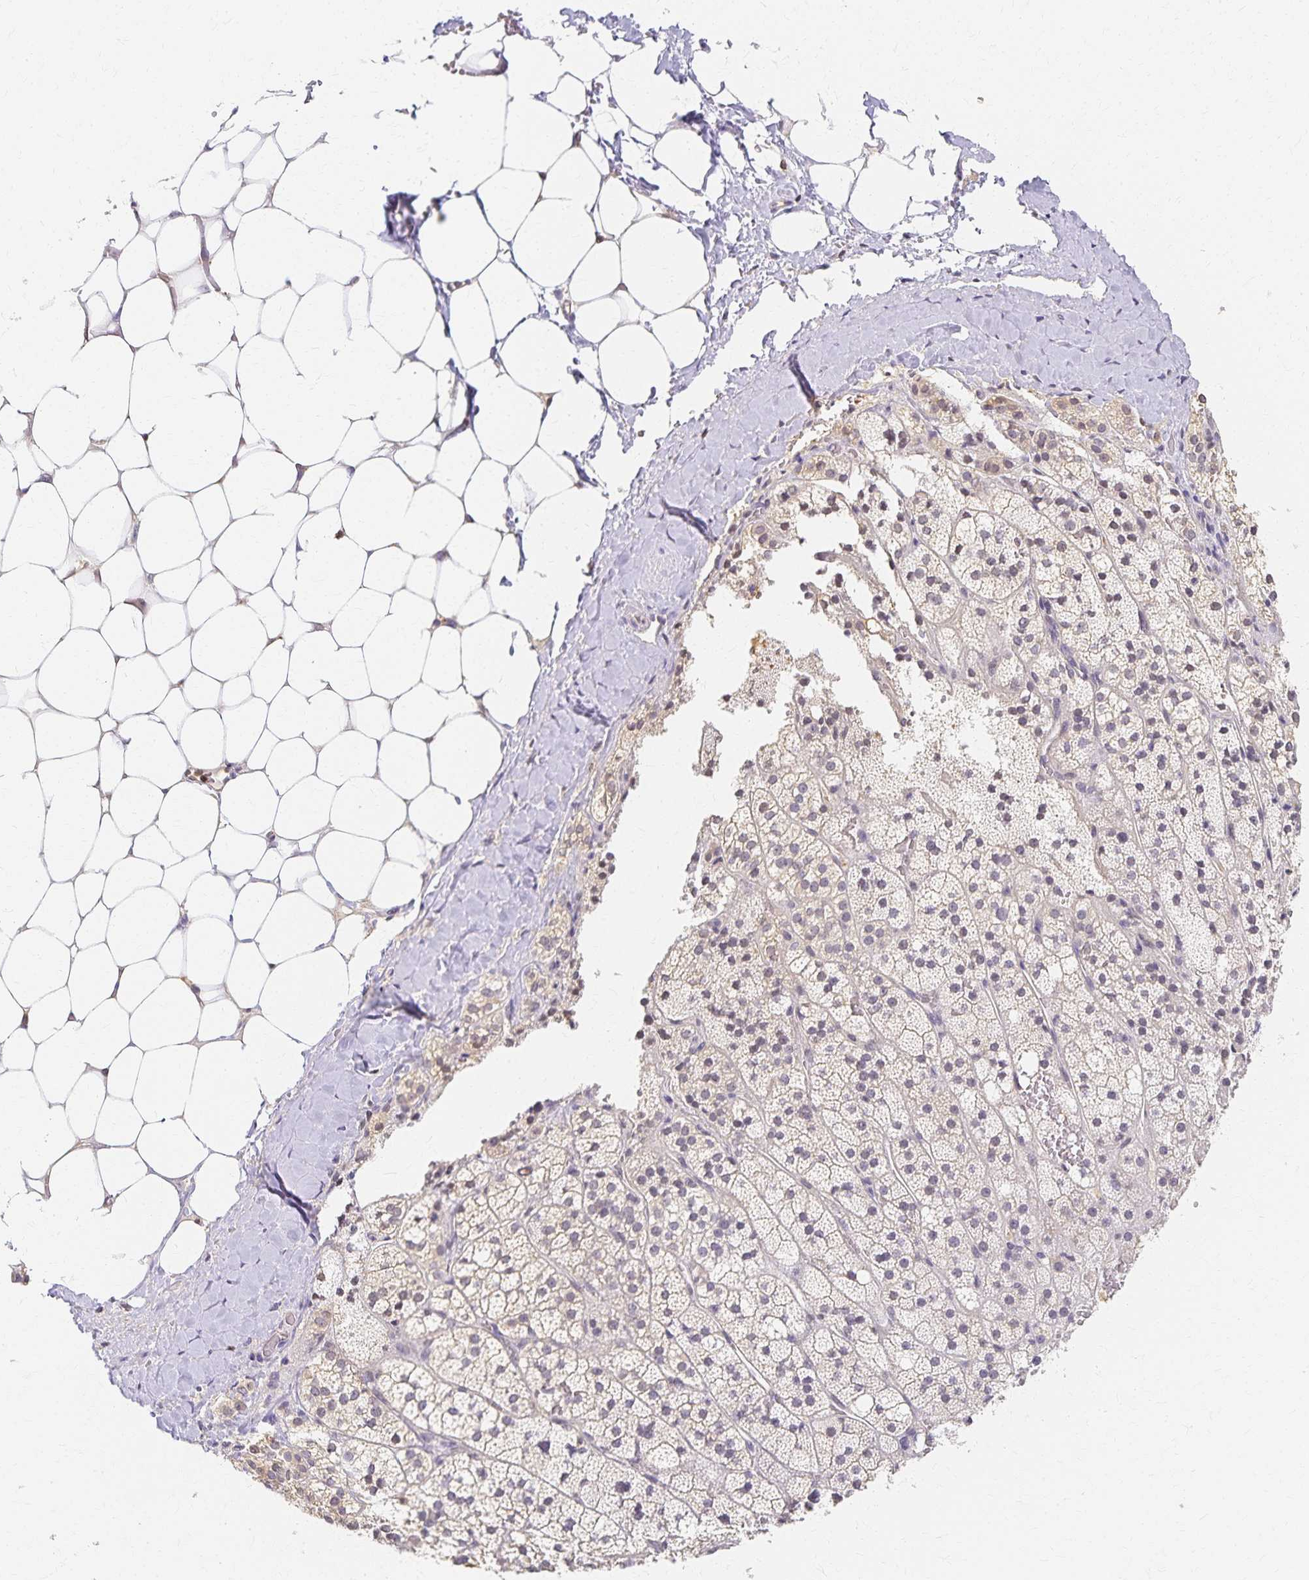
{"staining": {"intensity": "weak", "quantity": "<25%", "location": "cytoplasmic/membranous"}, "tissue": "adrenal gland", "cell_type": "Glandular cells", "image_type": "normal", "snomed": [{"axis": "morphology", "description": "Normal tissue, NOS"}, {"axis": "topography", "description": "Adrenal gland"}], "caption": "Immunohistochemistry (IHC) of normal human adrenal gland exhibits no expression in glandular cells. (DAB (3,3'-diaminobenzidine) IHC with hematoxylin counter stain).", "gene": "AZGP1", "patient": {"sex": "male", "age": 53}}